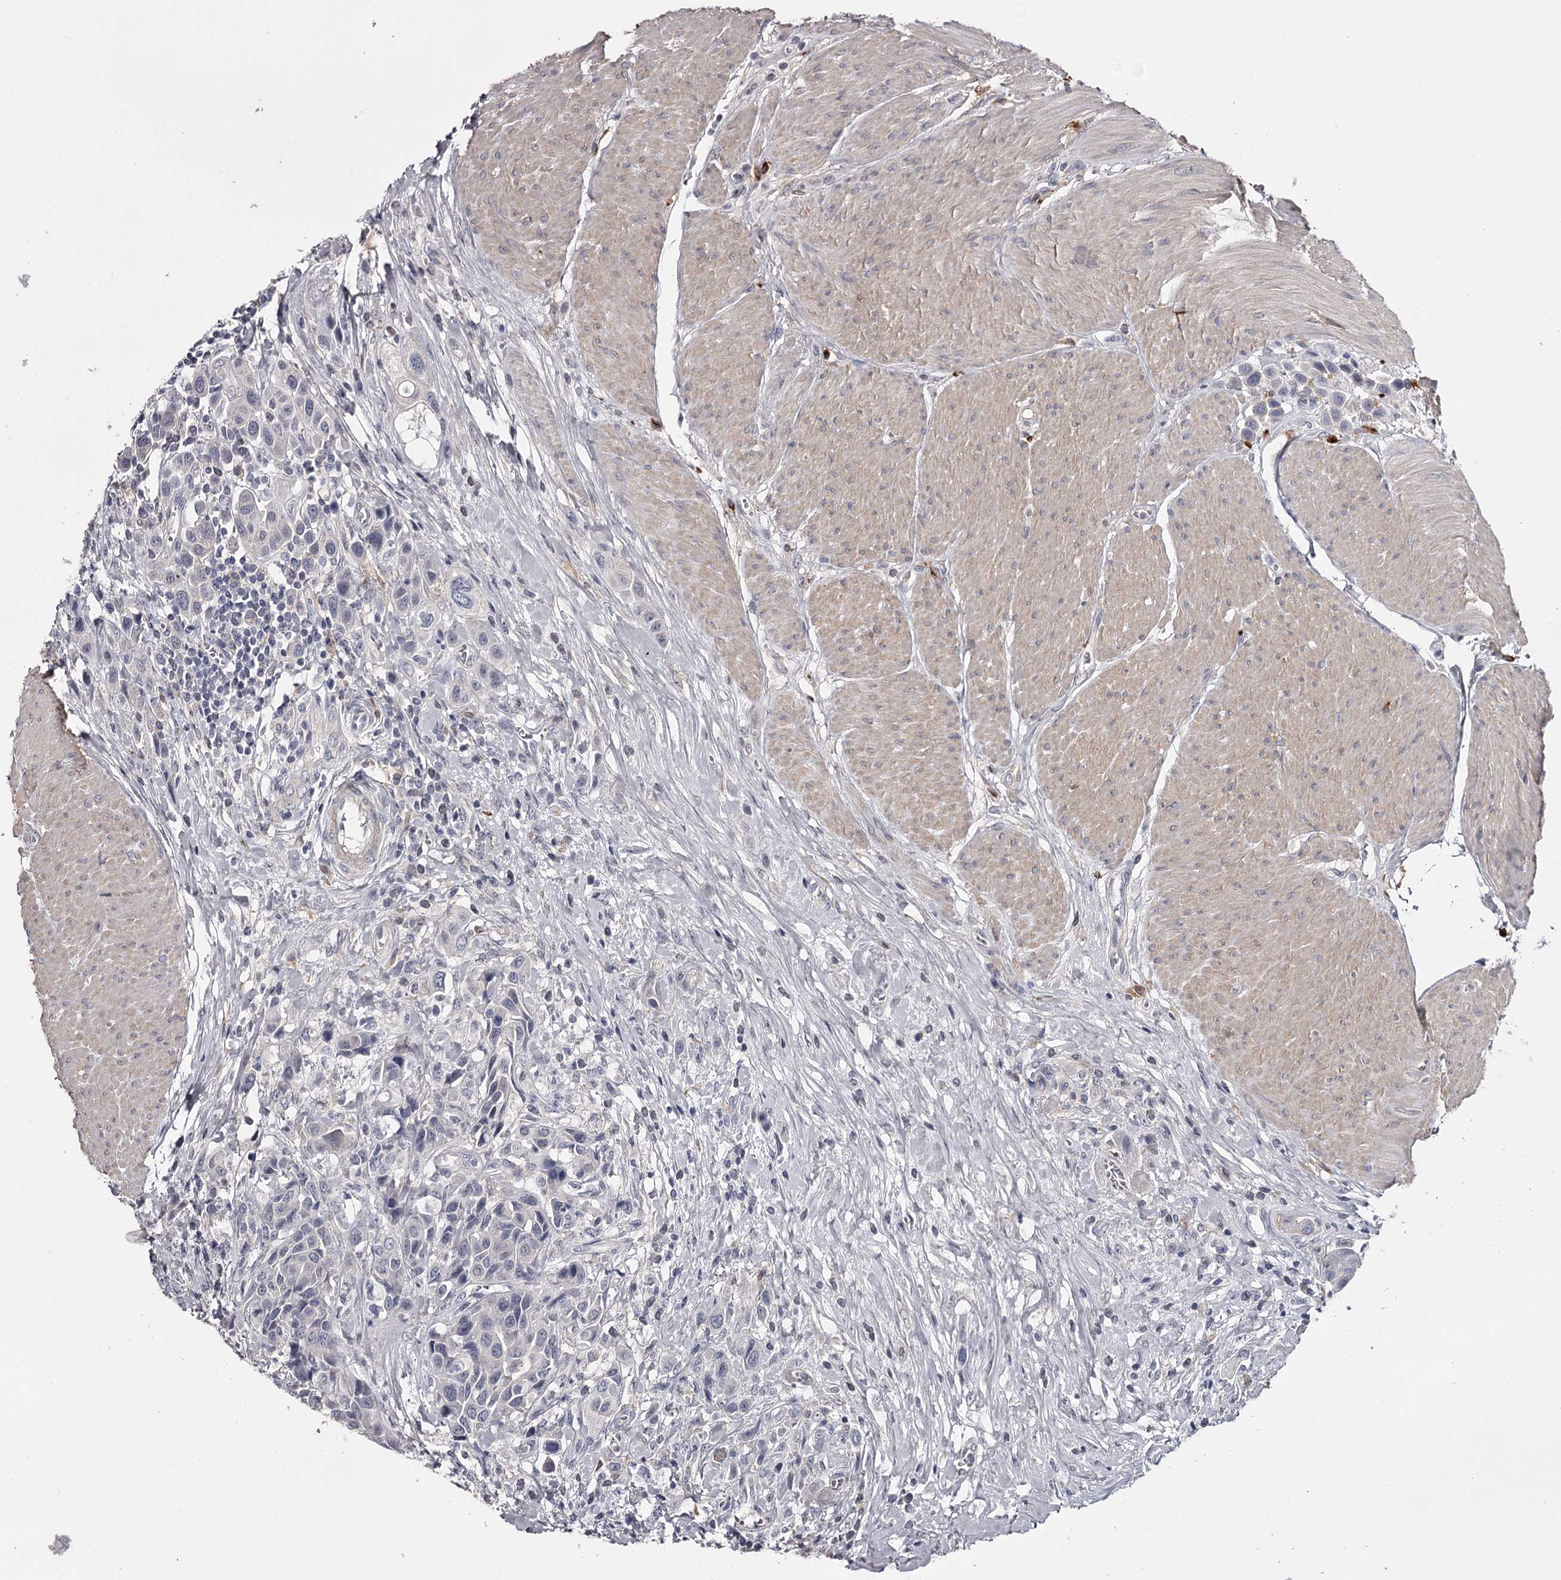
{"staining": {"intensity": "negative", "quantity": "none", "location": "none"}, "tissue": "urothelial cancer", "cell_type": "Tumor cells", "image_type": "cancer", "snomed": [{"axis": "morphology", "description": "Urothelial carcinoma, High grade"}, {"axis": "topography", "description": "Urinary bladder"}], "caption": "Photomicrograph shows no significant protein expression in tumor cells of urothelial cancer.", "gene": "FDXACB1", "patient": {"sex": "male", "age": 50}}